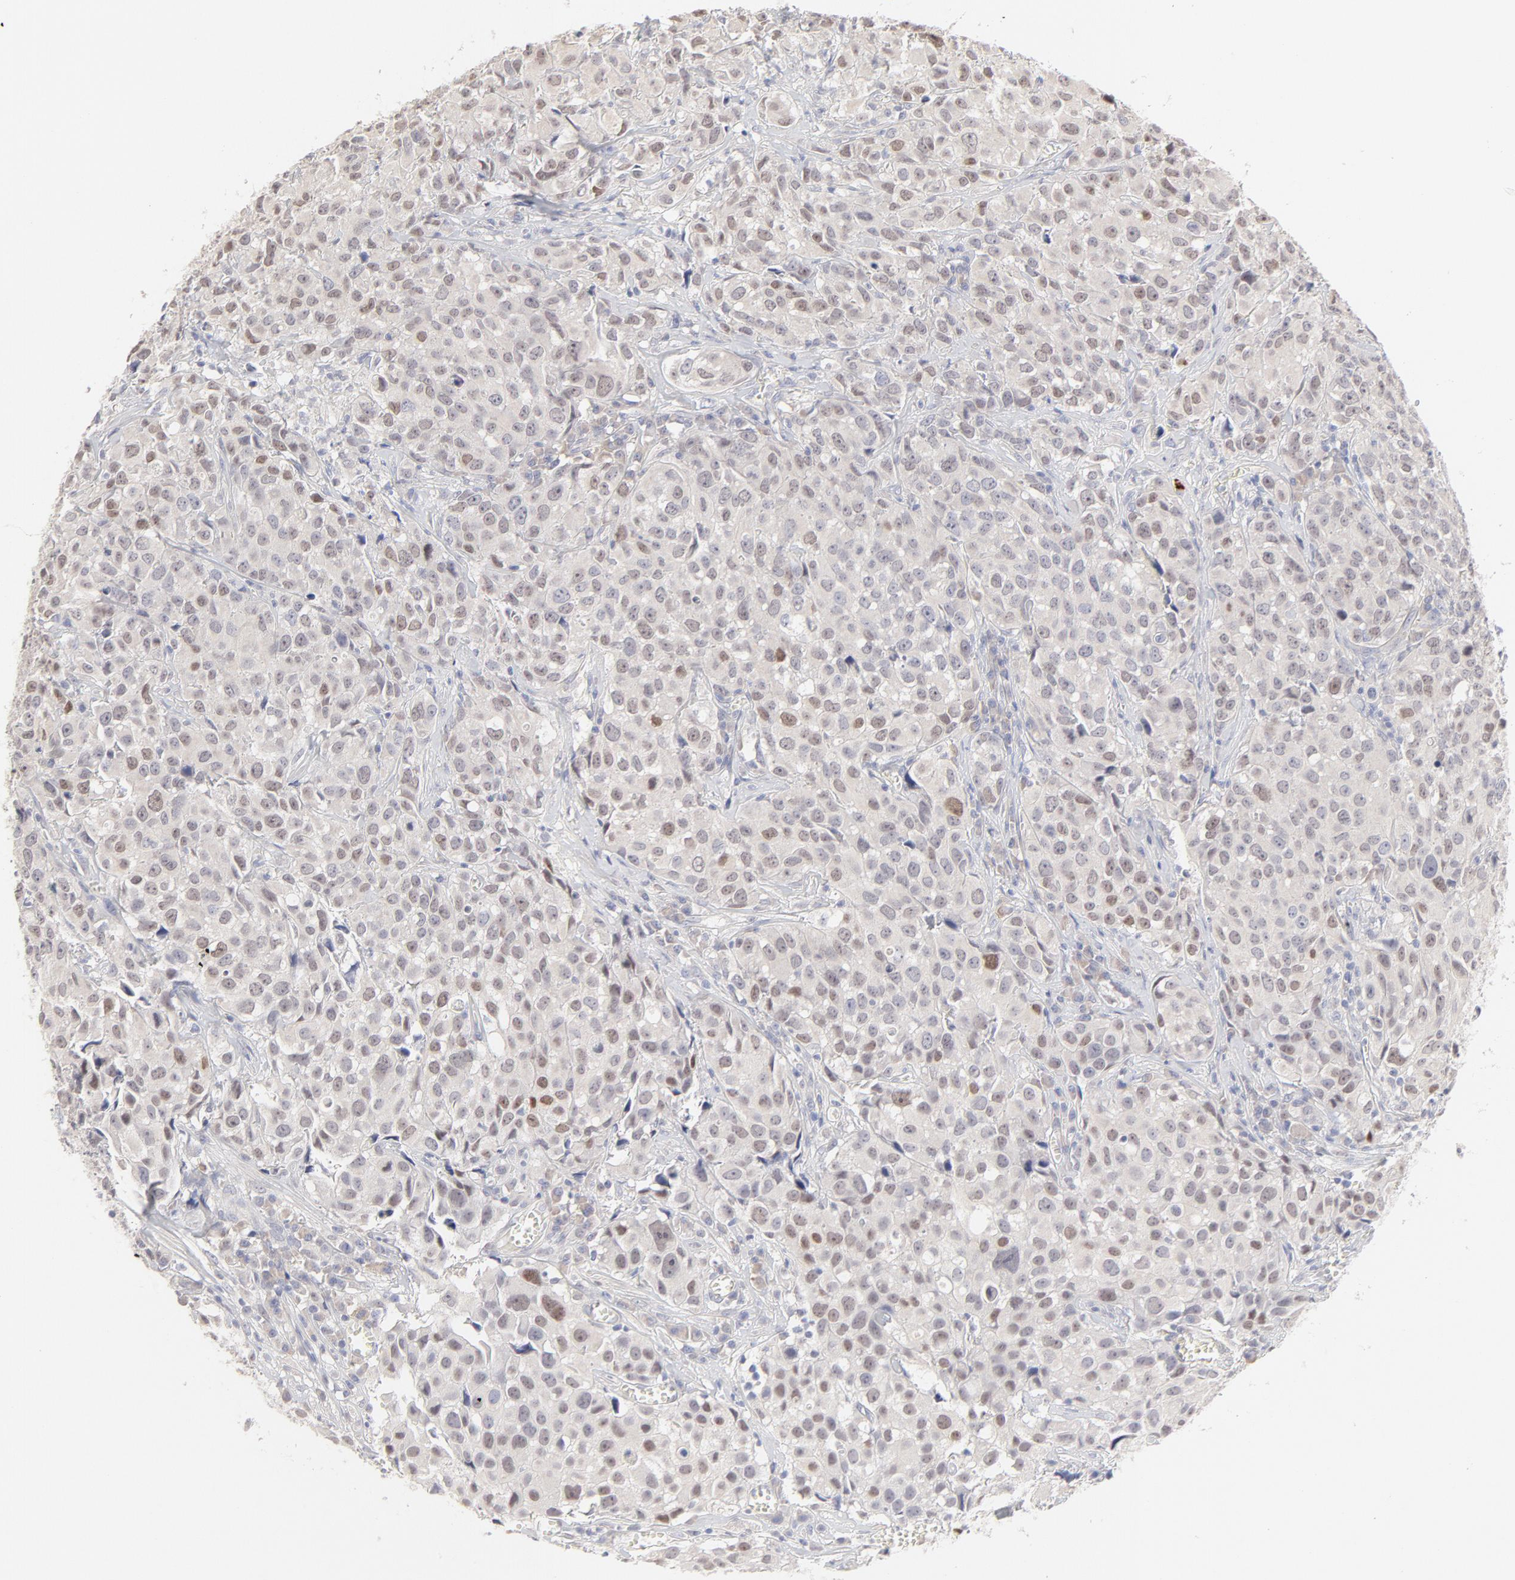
{"staining": {"intensity": "moderate", "quantity": "25%-75%", "location": "nuclear"}, "tissue": "urothelial cancer", "cell_type": "Tumor cells", "image_type": "cancer", "snomed": [{"axis": "morphology", "description": "Urothelial carcinoma, High grade"}, {"axis": "topography", "description": "Urinary bladder"}], "caption": "There is medium levels of moderate nuclear expression in tumor cells of high-grade urothelial carcinoma, as demonstrated by immunohistochemical staining (brown color).", "gene": "ELF3", "patient": {"sex": "female", "age": 75}}